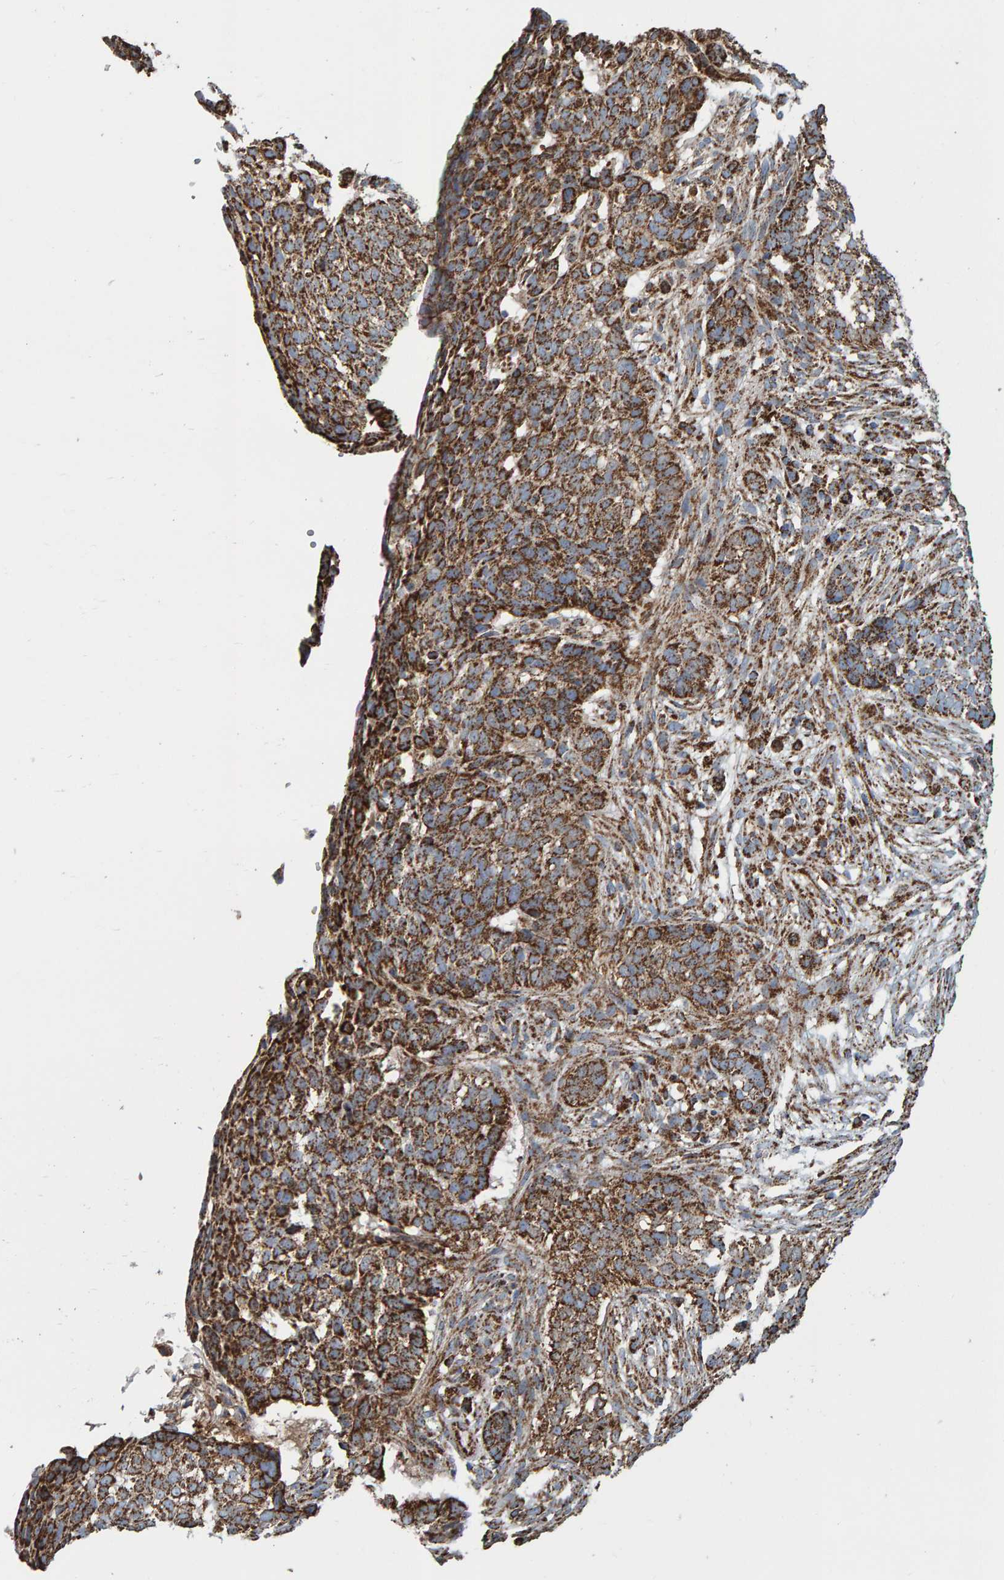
{"staining": {"intensity": "moderate", "quantity": ">75%", "location": "cytoplasmic/membranous"}, "tissue": "skin cancer", "cell_type": "Tumor cells", "image_type": "cancer", "snomed": [{"axis": "morphology", "description": "Basal cell carcinoma"}, {"axis": "topography", "description": "Skin"}], "caption": "This histopathology image shows immunohistochemistry (IHC) staining of human skin cancer, with medium moderate cytoplasmic/membranous positivity in approximately >75% of tumor cells.", "gene": "MRPL45", "patient": {"sex": "male", "age": 85}}